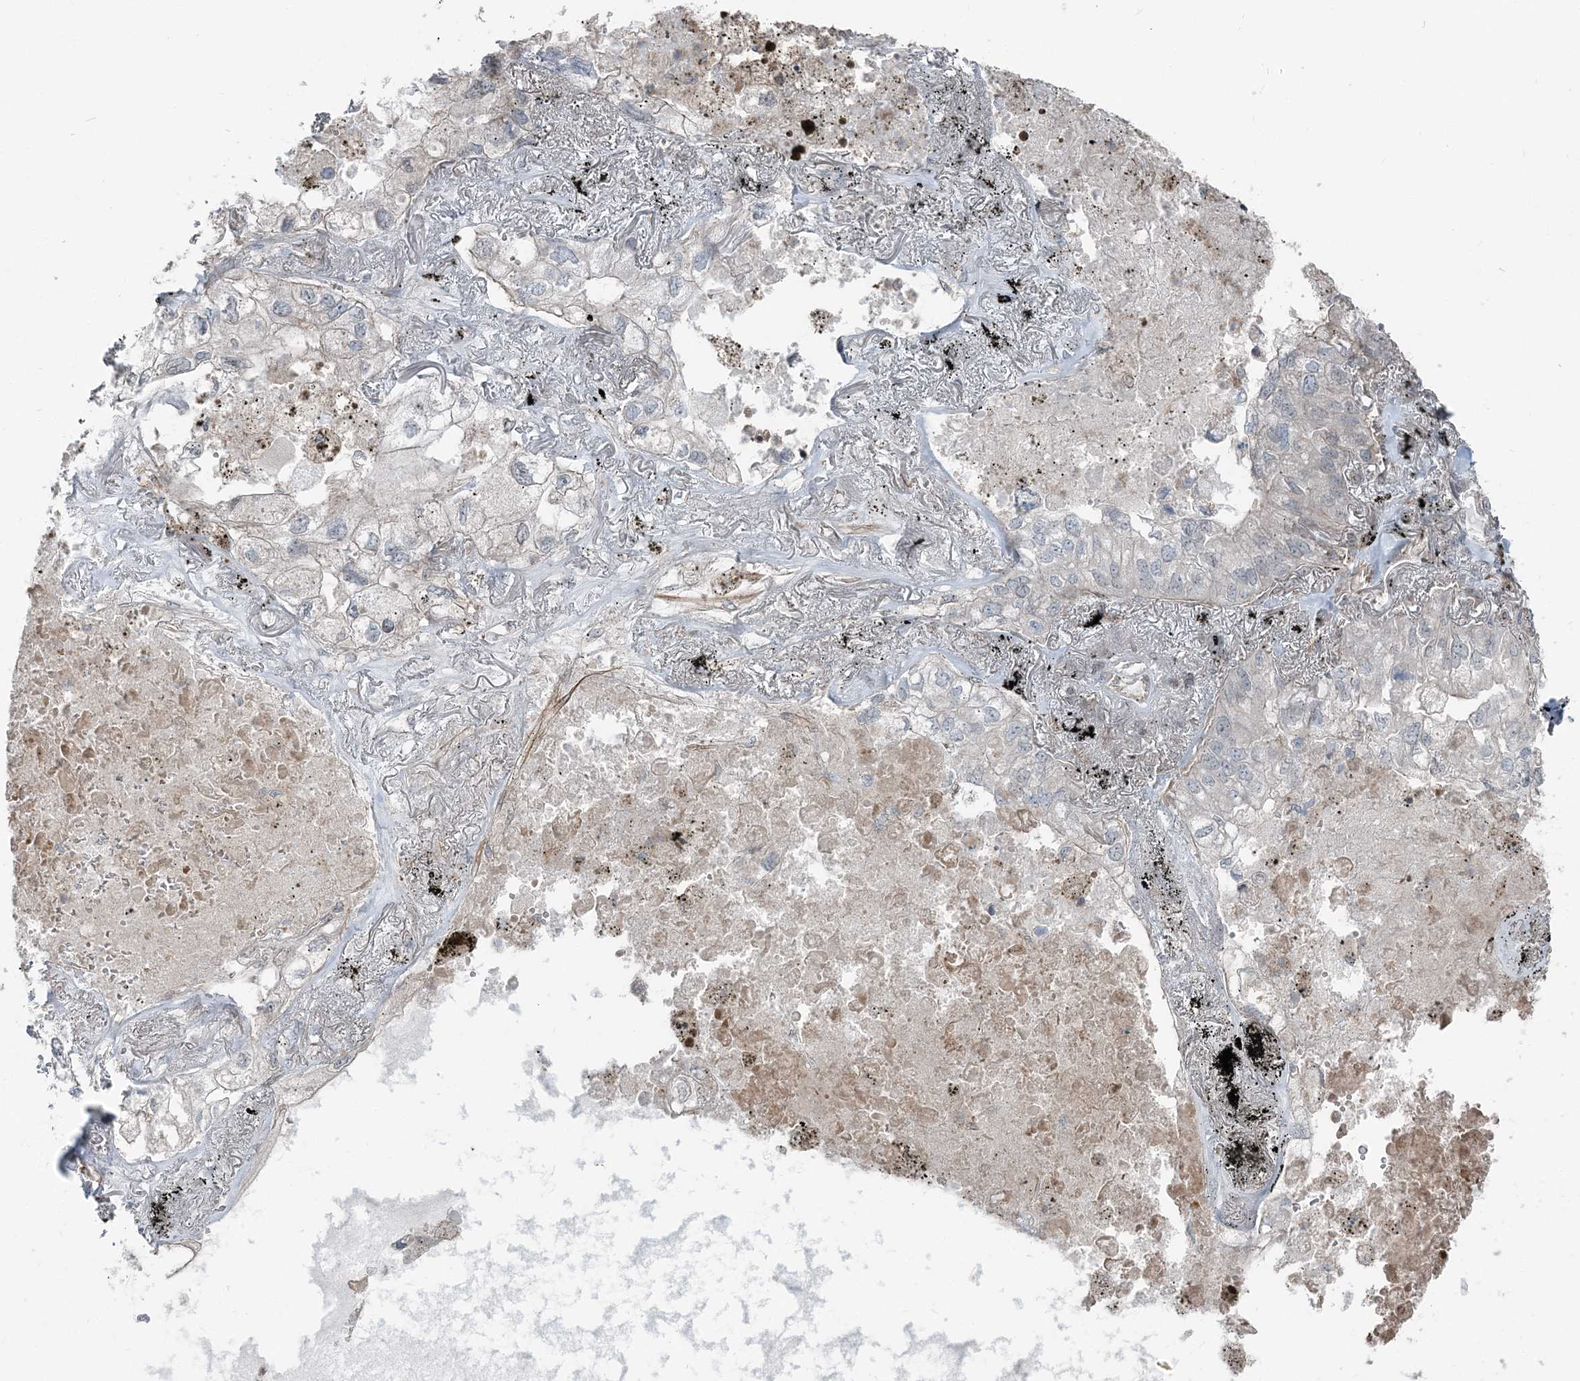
{"staining": {"intensity": "negative", "quantity": "none", "location": "none"}, "tissue": "lung cancer", "cell_type": "Tumor cells", "image_type": "cancer", "snomed": [{"axis": "morphology", "description": "Adenocarcinoma, NOS"}, {"axis": "topography", "description": "Lung"}], "caption": "Photomicrograph shows no significant protein staining in tumor cells of lung adenocarcinoma.", "gene": "FBXL17", "patient": {"sex": "male", "age": 65}}